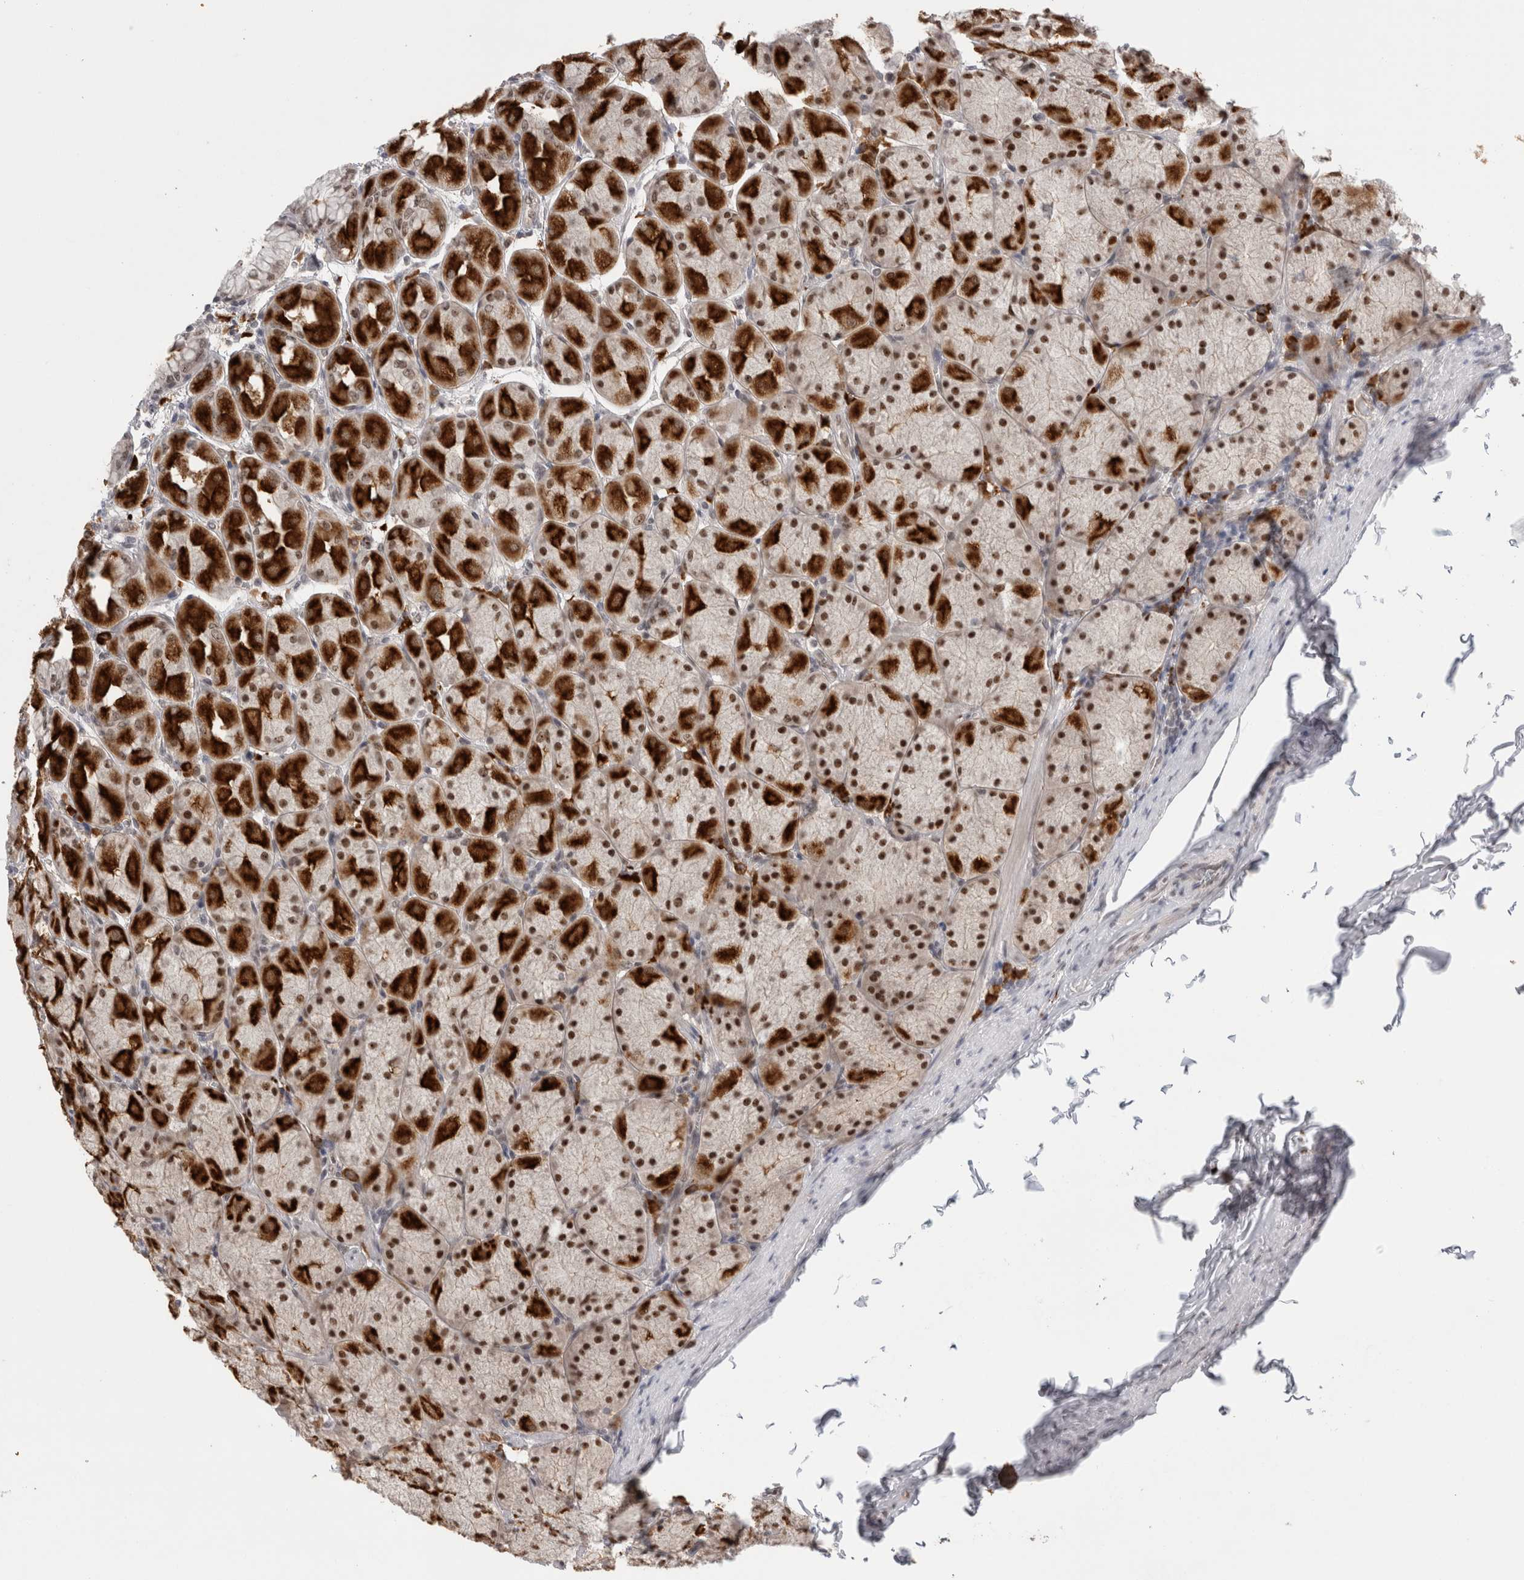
{"staining": {"intensity": "strong", "quantity": ">75%", "location": "cytoplasmic/membranous,nuclear"}, "tissue": "stomach", "cell_type": "Glandular cells", "image_type": "normal", "snomed": [{"axis": "morphology", "description": "Normal tissue, NOS"}, {"axis": "topography", "description": "Stomach, upper"}], "caption": "Glandular cells demonstrate strong cytoplasmic/membranous,nuclear positivity in approximately >75% of cells in normal stomach. The protein of interest is shown in brown color, while the nuclei are stained blue.", "gene": "ZNF24", "patient": {"sex": "female", "age": 56}}